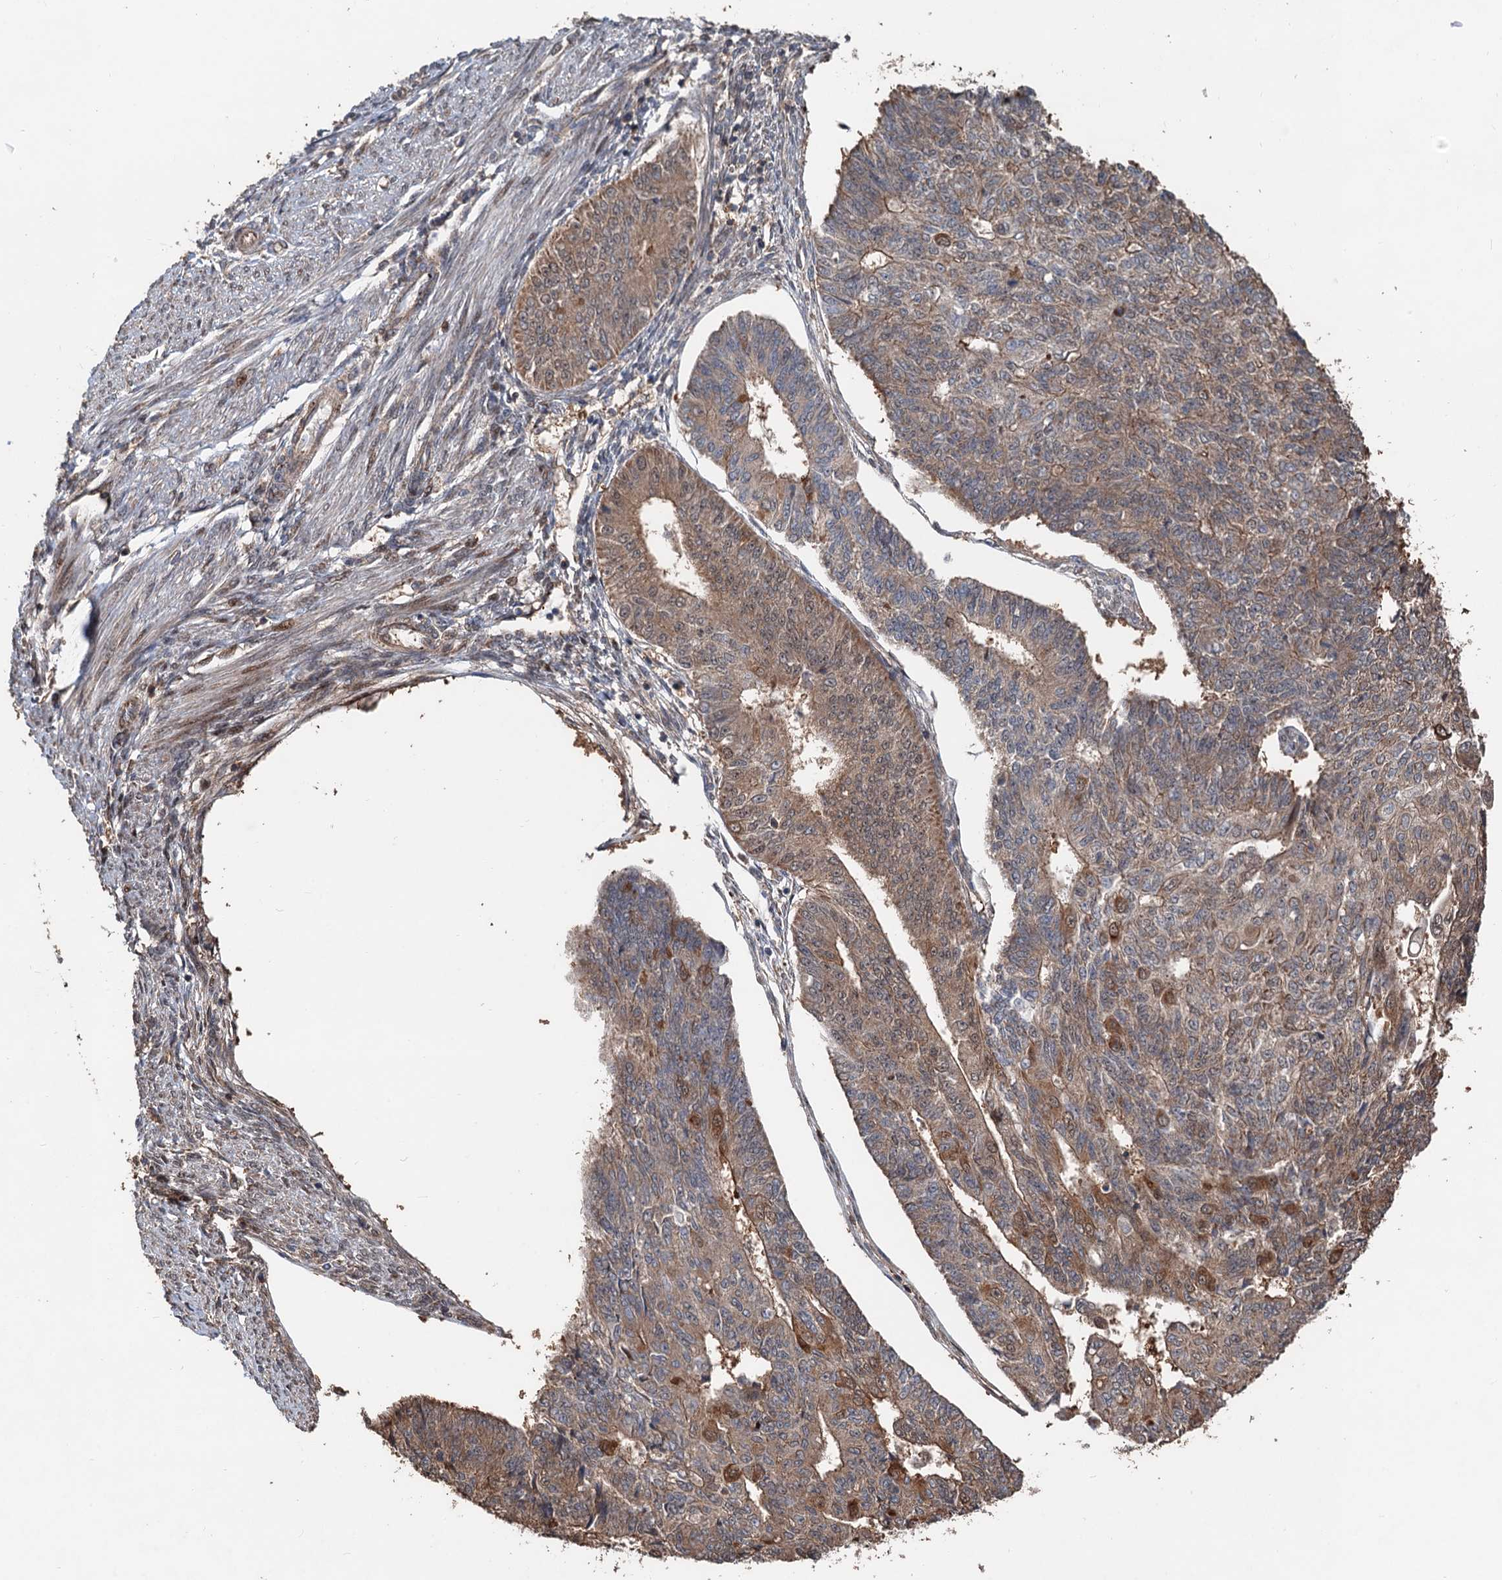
{"staining": {"intensity": "moderate", "quantity": "25%-75%", "location": "cytoplasmic/membranous"}, "tissue": "endometrial cancer", "cell_type": "Tumor cells", "image_type": "cancer", "snomed": [{"axis": "morphology", "description": "Adenocarcinoma, NOS"}, {"axis": "topography", "description": "Endometrium"}], "caption": "There is medium levels of moderate cytoplasmic/membranous positivity in tumor cells of endometrial cancer, as demonstrated by immunohistochemical staining (brown color).", "gene": "DEXI", "patient": {"sex": "female", "age": 32}}